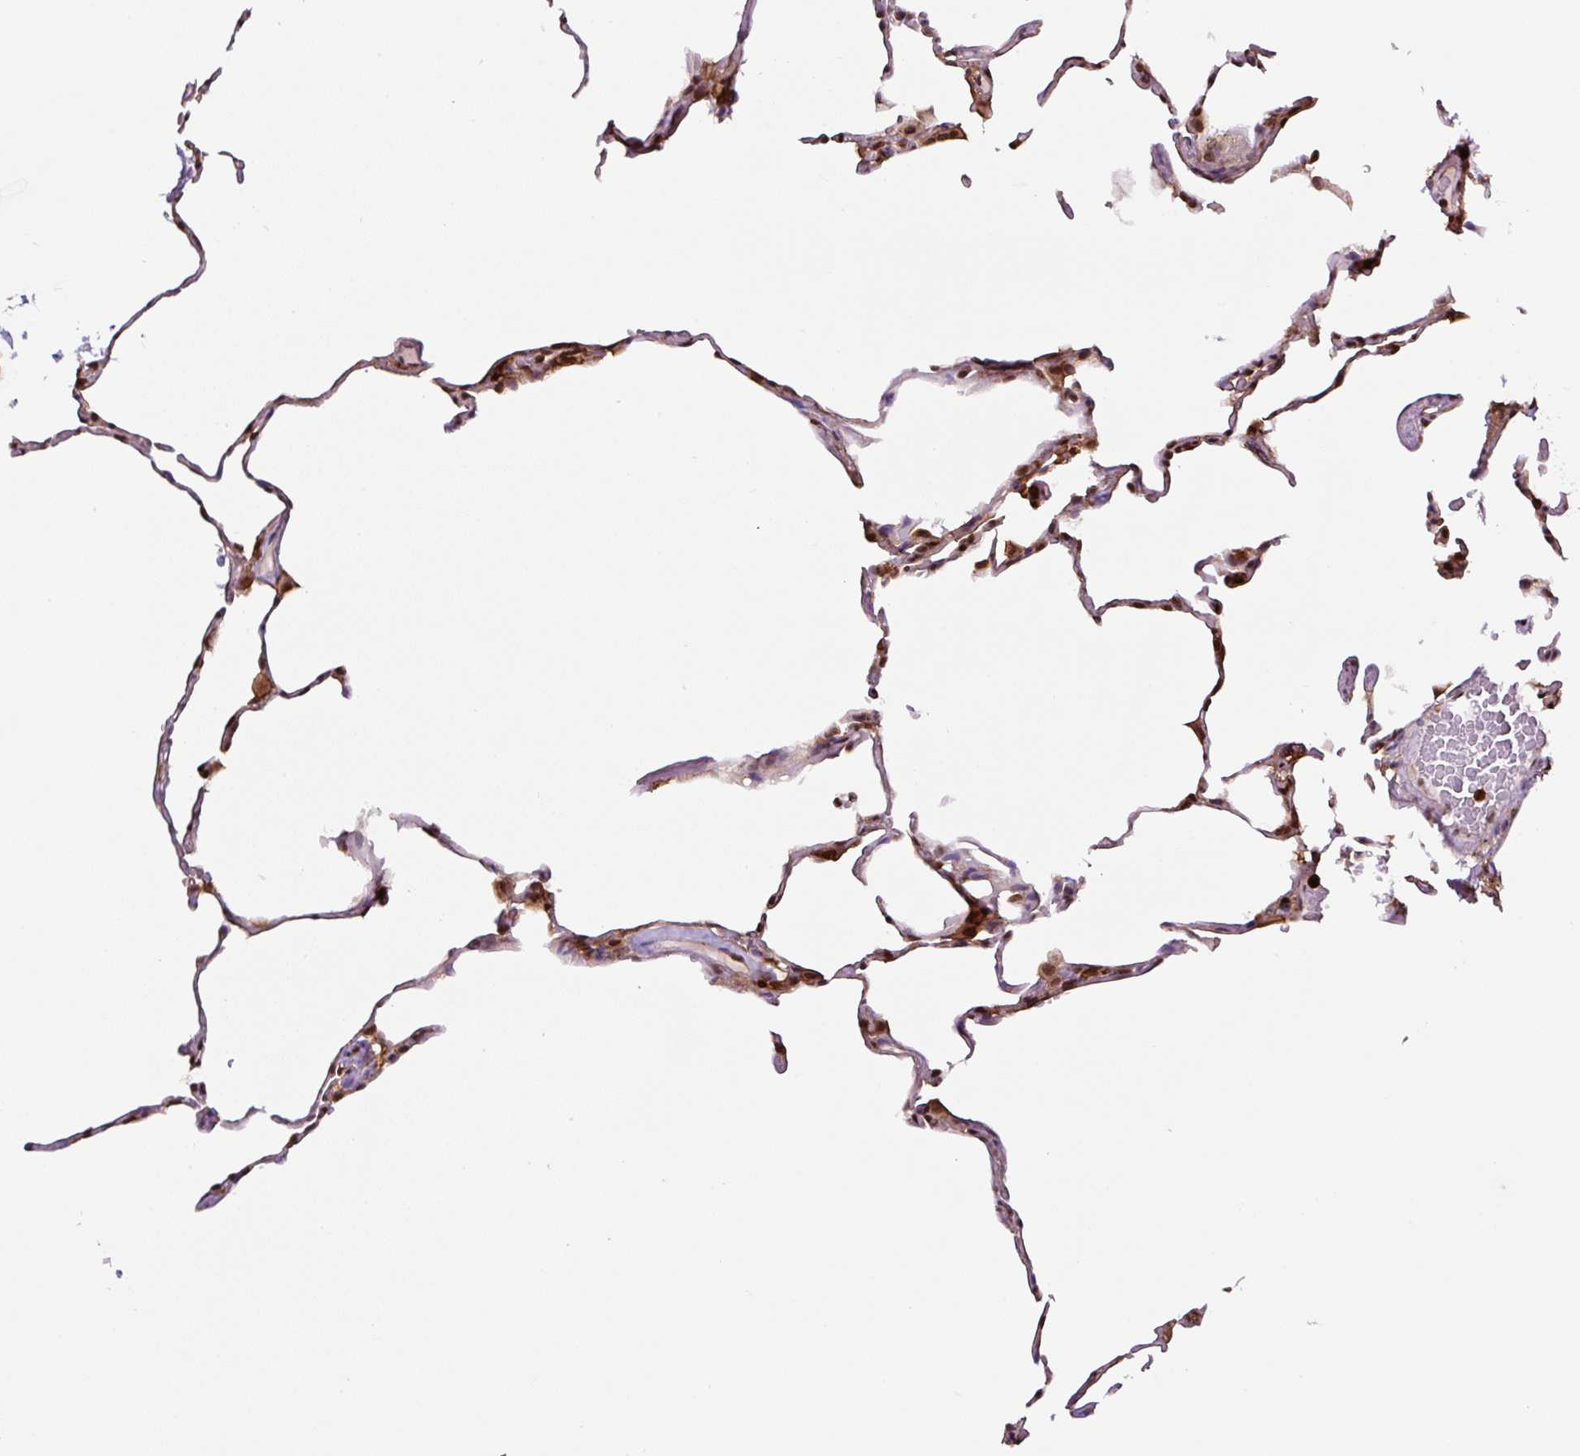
{"staining": {"intensity": "moderate", "quantity": "25%-75%", "location": "cytoplasmic/membranous,nuclear"}, "tissue": "lung", "cell_type": "Alveolar cells", "image_type": "normal", "snomed": [{"axis": "morphology", "description": "Normal tissue, NOS"}, {"axis": "topography", "description": "Lung"}], "caption": "Immunohistochemistry (IHC) staining of unremarkable lung, which exhibits medium levels of moderate cytoplasmic/membranous,nuclear positivity in approximately 25%-75% of alveolar cells indicating moderate cytoplasmic/membranous,nuclear protein positivity. The staining was performed using DAB (brown) for protein detection and nuclei were counterstained in hematoxylin (blue).", "gene": "ANXA1", "patient": {"sex": "female", "age": 57}}